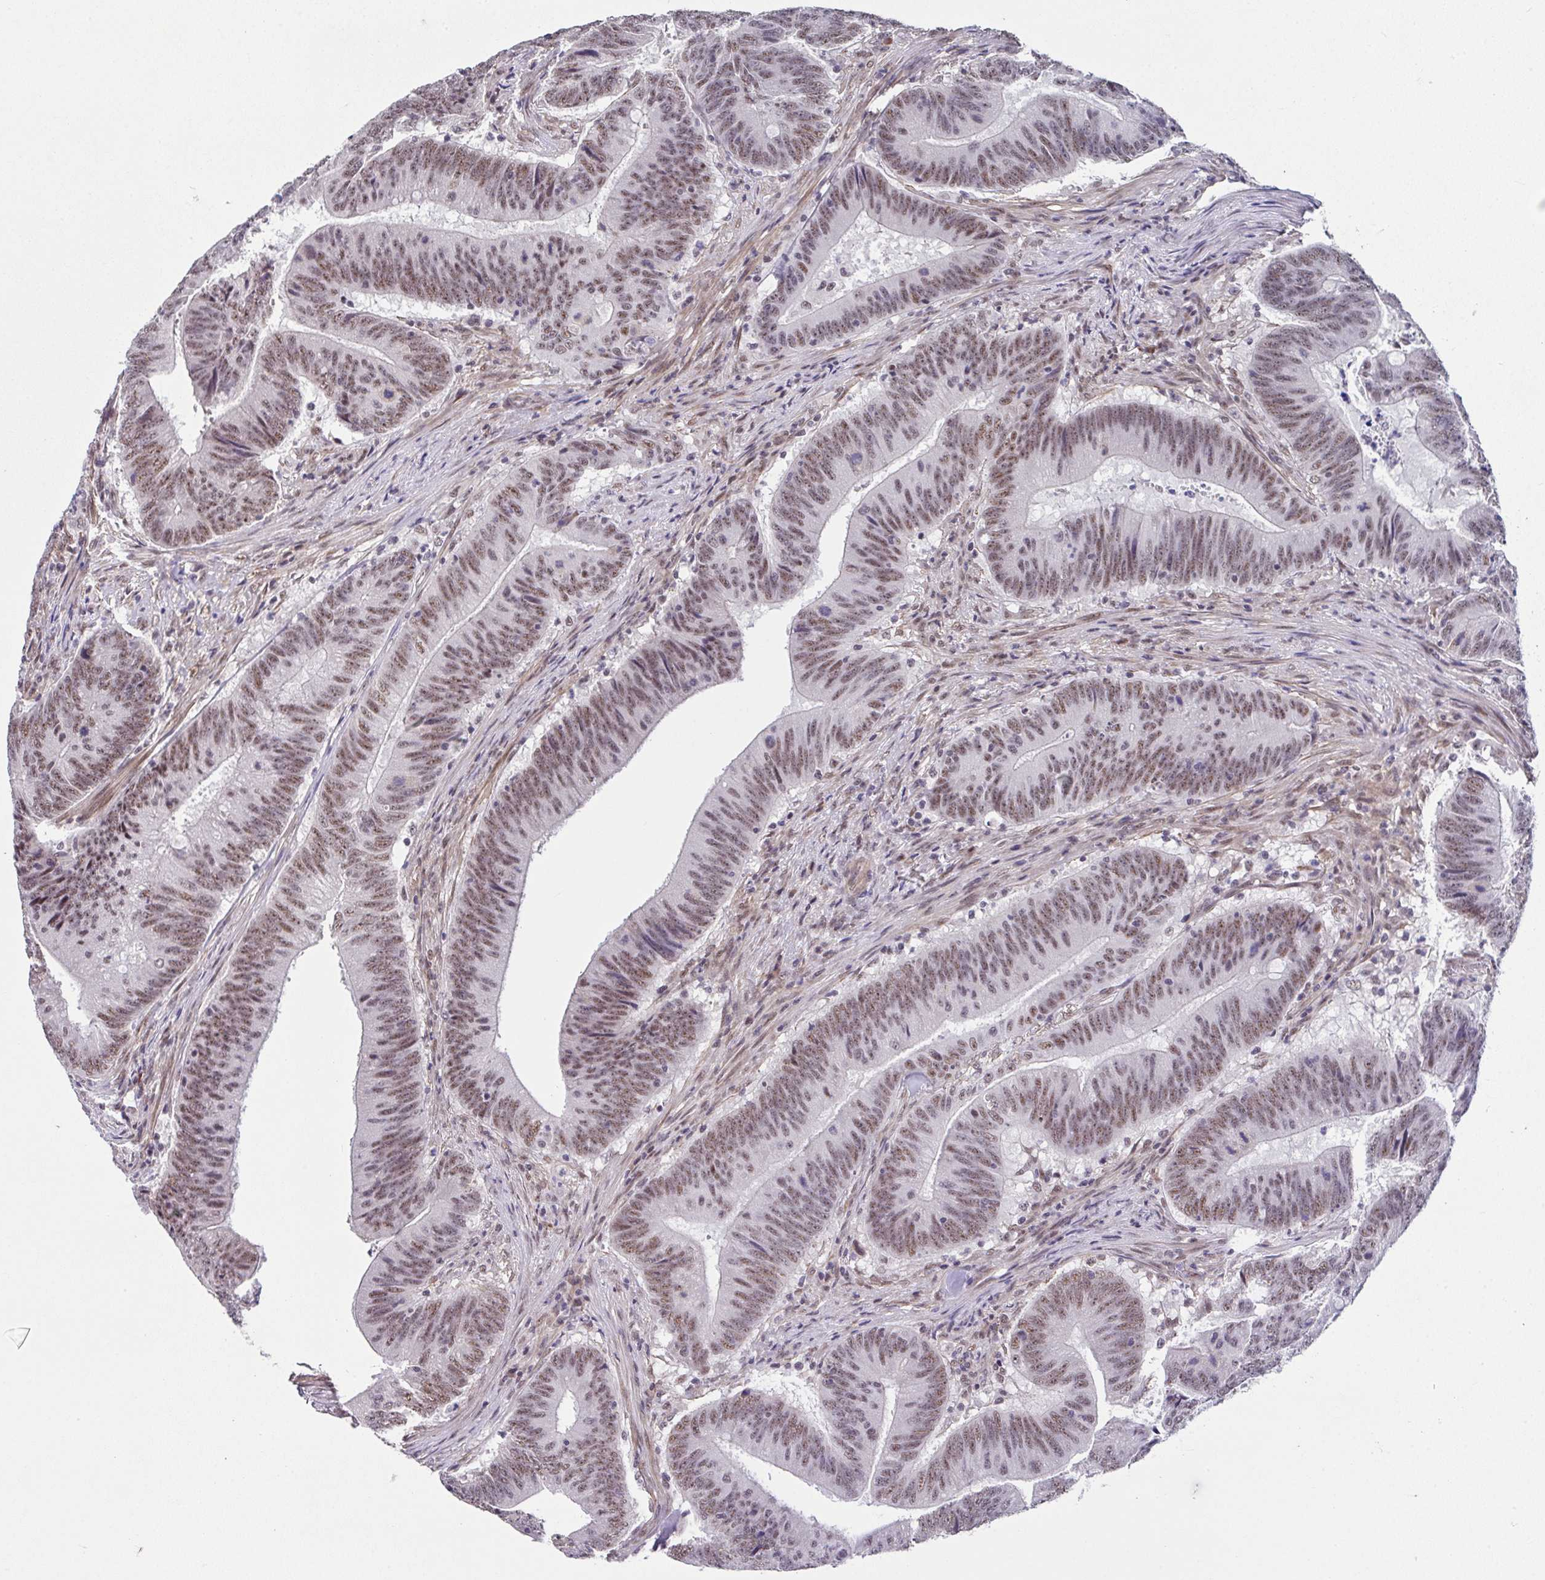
{"staining": {"intensity": "moderate", "quantity": ">75%", "location": "nuclear"}, "tissue": "colorectal cancer", "cell_type": "Tumor cells", "image_type": "cancer", "snomed": [{"axis": "morphology", "description": "Adenocarcinoma, NOS"}, {"axis": "topography", "description": "Colon"}], "caption": "The histopathology image reveals a brown stain indicating the presence of a protein in the nuclear of tumor cells in colorectal cancer.", "gene": "RBBP6", "patient": {"sex": "female", "age": 87}}